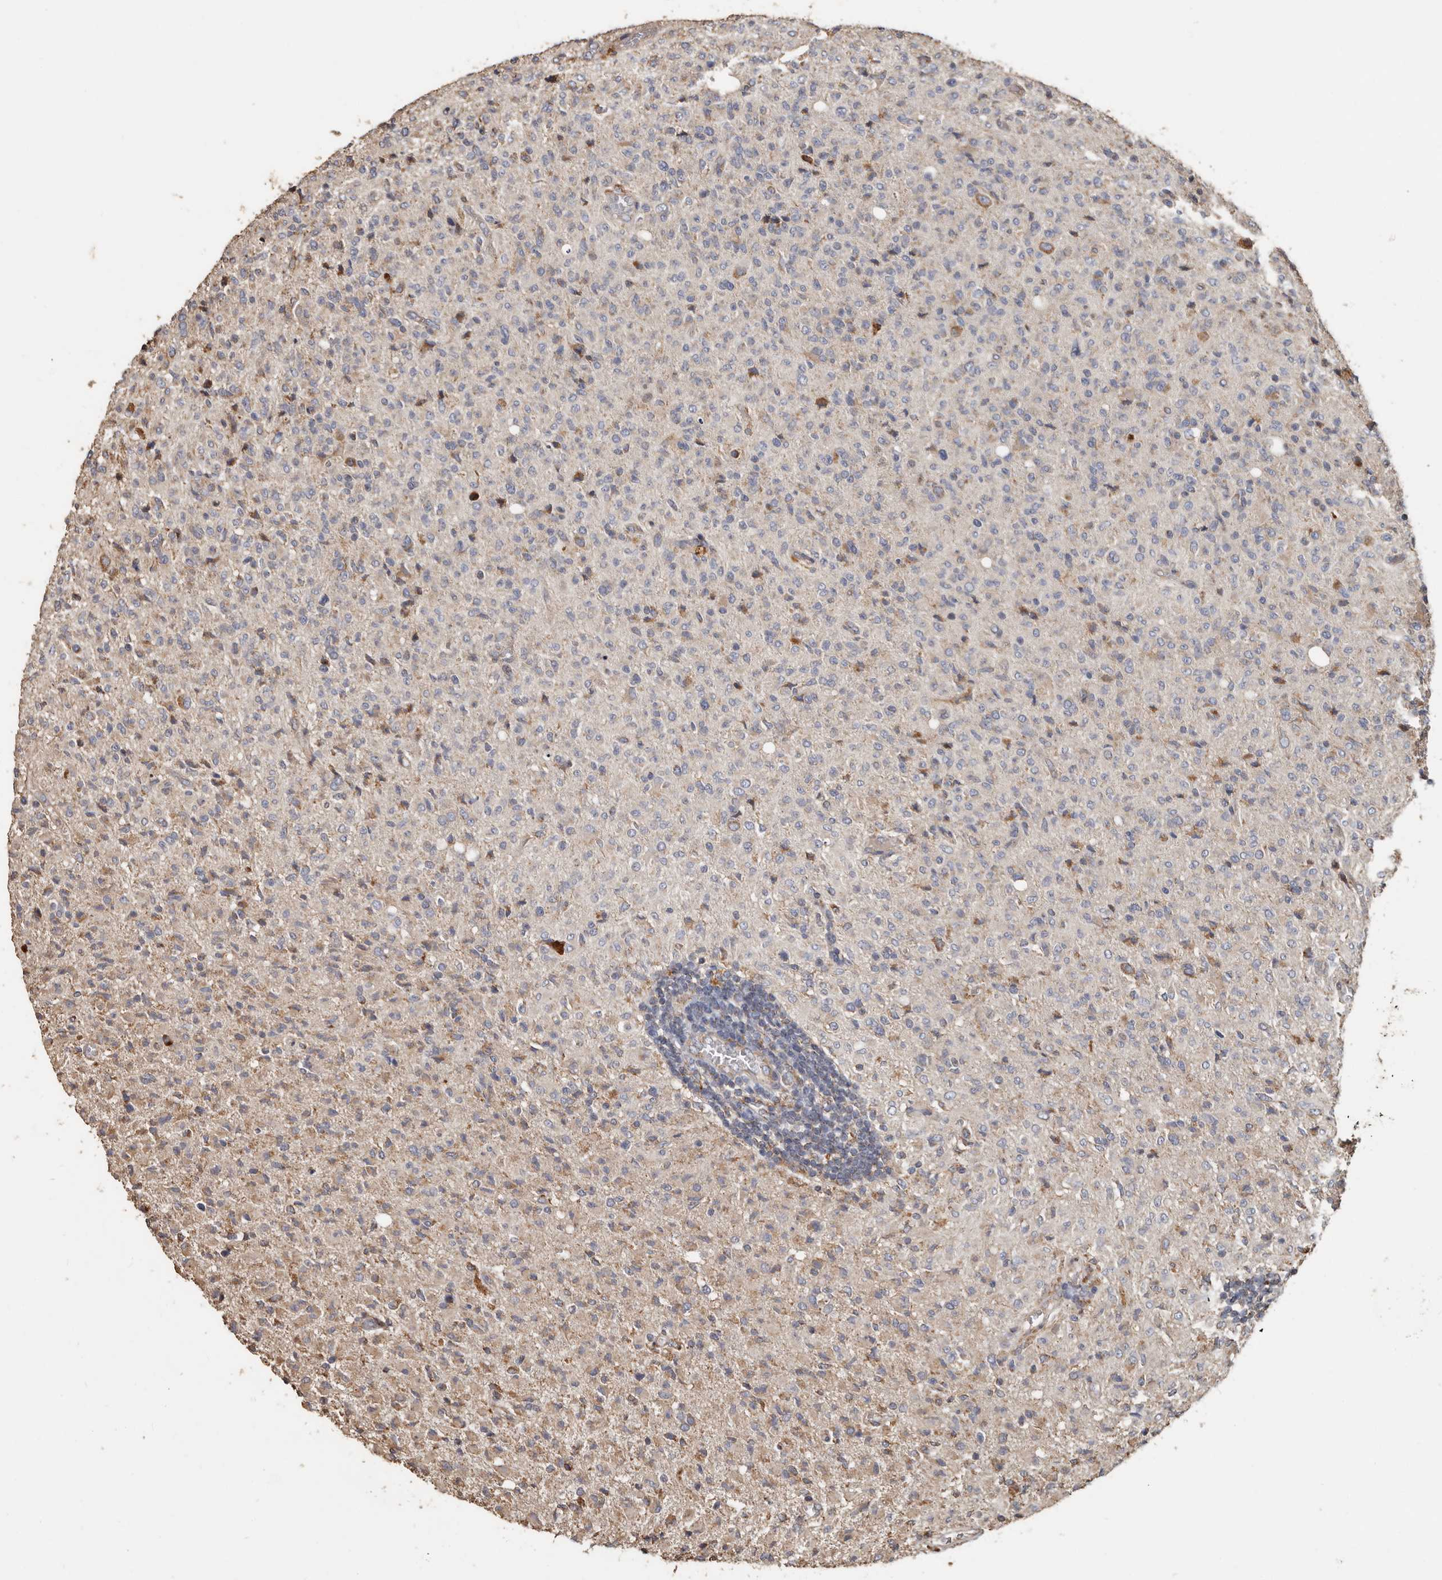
{"staining": {"intensity": "weak", "quantity": "<25%", "location": "cytoplasmic/membranous"}, "tissue": "glioma", "cell_type": "Tumor cells", "image_type": "cancer", "snomed": [{"axis": "morphology", "description": "Glioma, malignant, High grade"}, {"axis": "topography", "description": "Brain"}], "caption": "Immunohistochemical staining of glioma demonstrates no significant expression in tumor cells. (DAB immunohistochemistry (IHC) visualized using brightfield microscopy, high magnification).", "gene": "OSGIN2", "patient": {"sex": "female", "age": 57}}